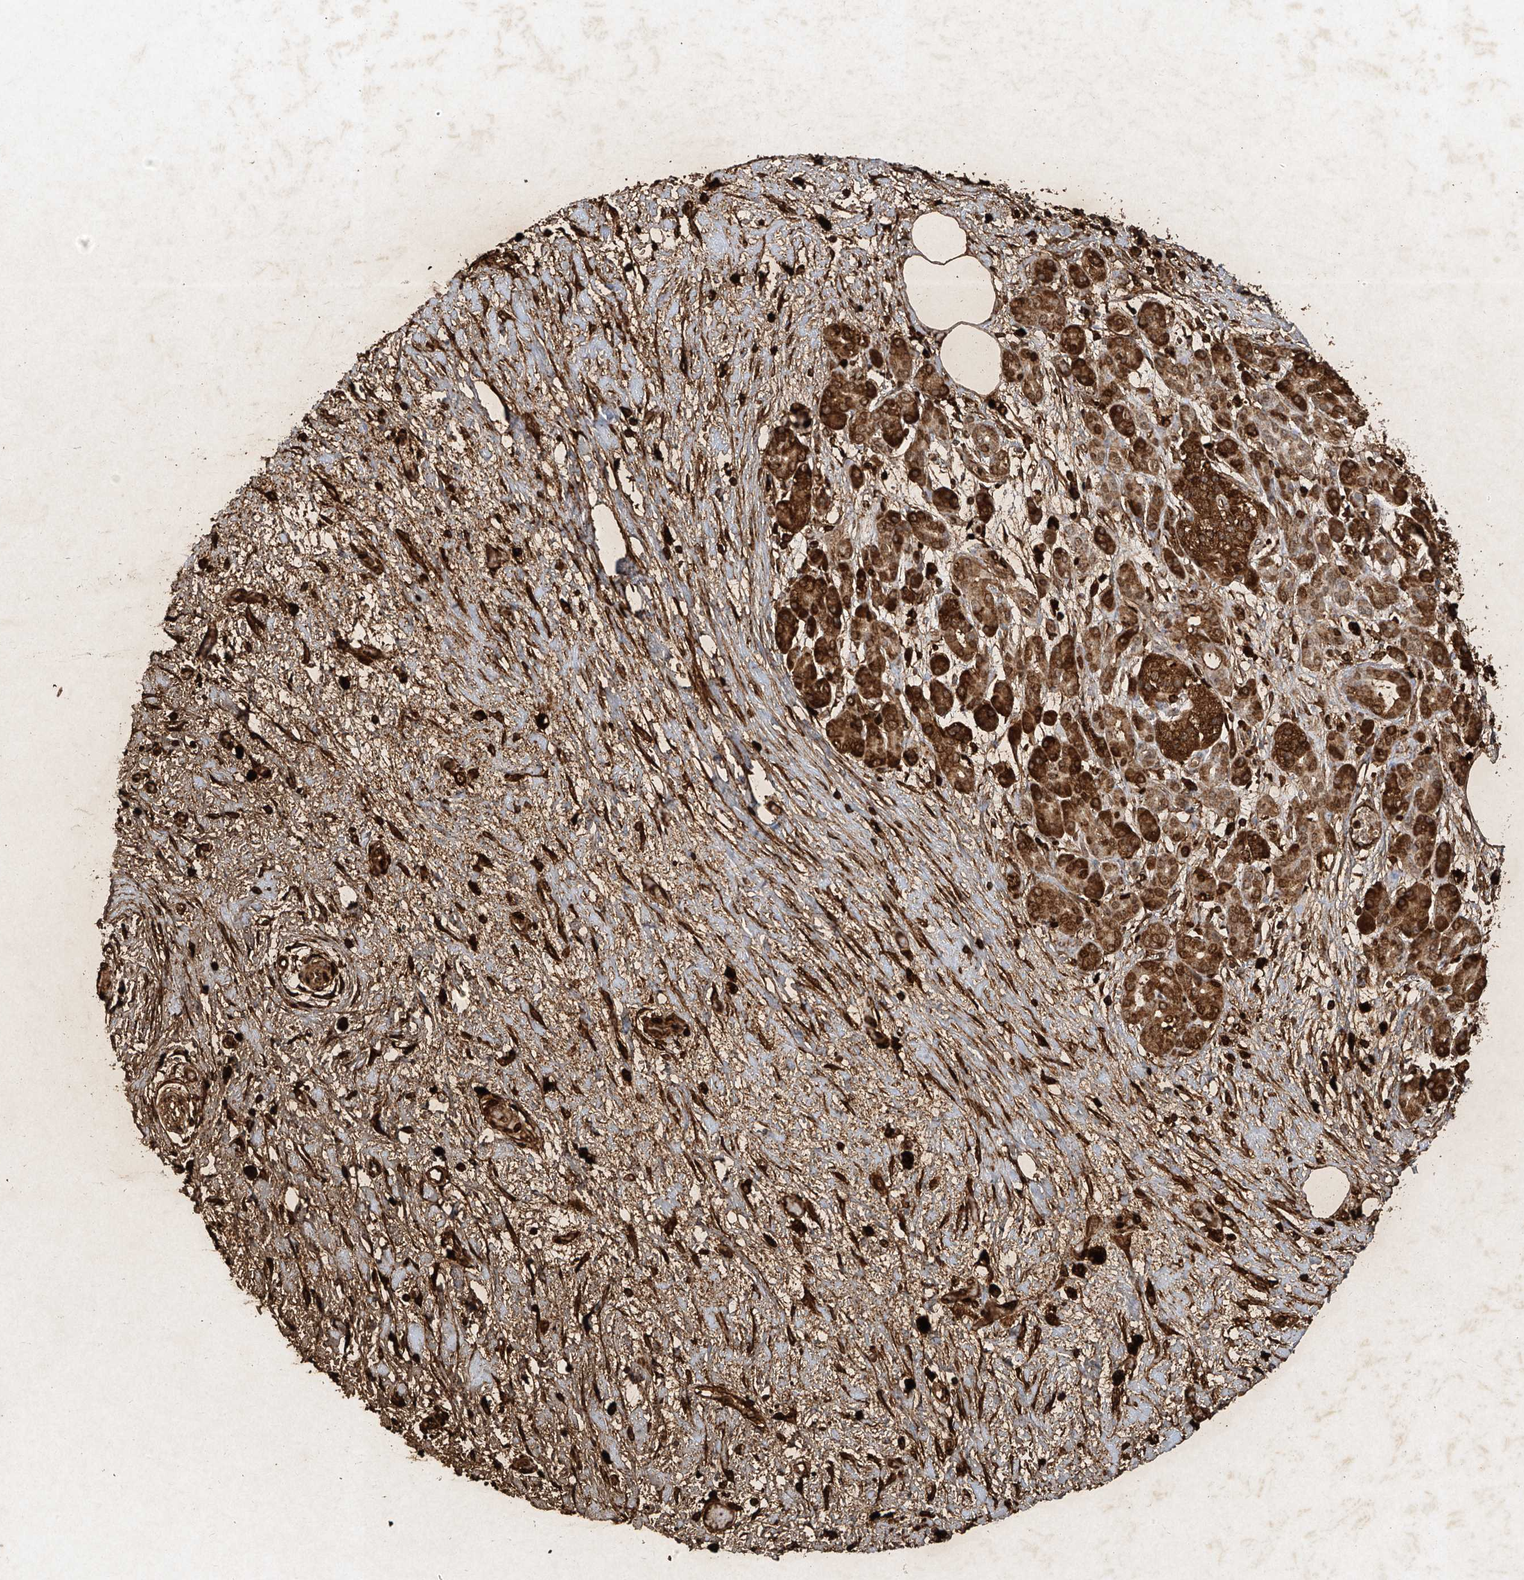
{"staining": {"intensity": "moderate", "quantity": ">75%", "location": "cytoplasmic/membranous,nuclear"}, "tissue": "pancreatic cancer", "cell_type": "Tumor cells", "image_type": "cancer", "snomed": [{"axis": "morphology", "description": "Adenocarcinoma, NOS"}, {"axis": "topography", "description": "Pancreas"}], "caption": "Pancreatic cancer was stained to show a protein in brown. There is medium levels of moderate cytoplasmic/membranous and nuclear expression in approximately >75% of tumor cells.", "gene": "ATRIP", "patient": {"sex": "female", "age": 70}}